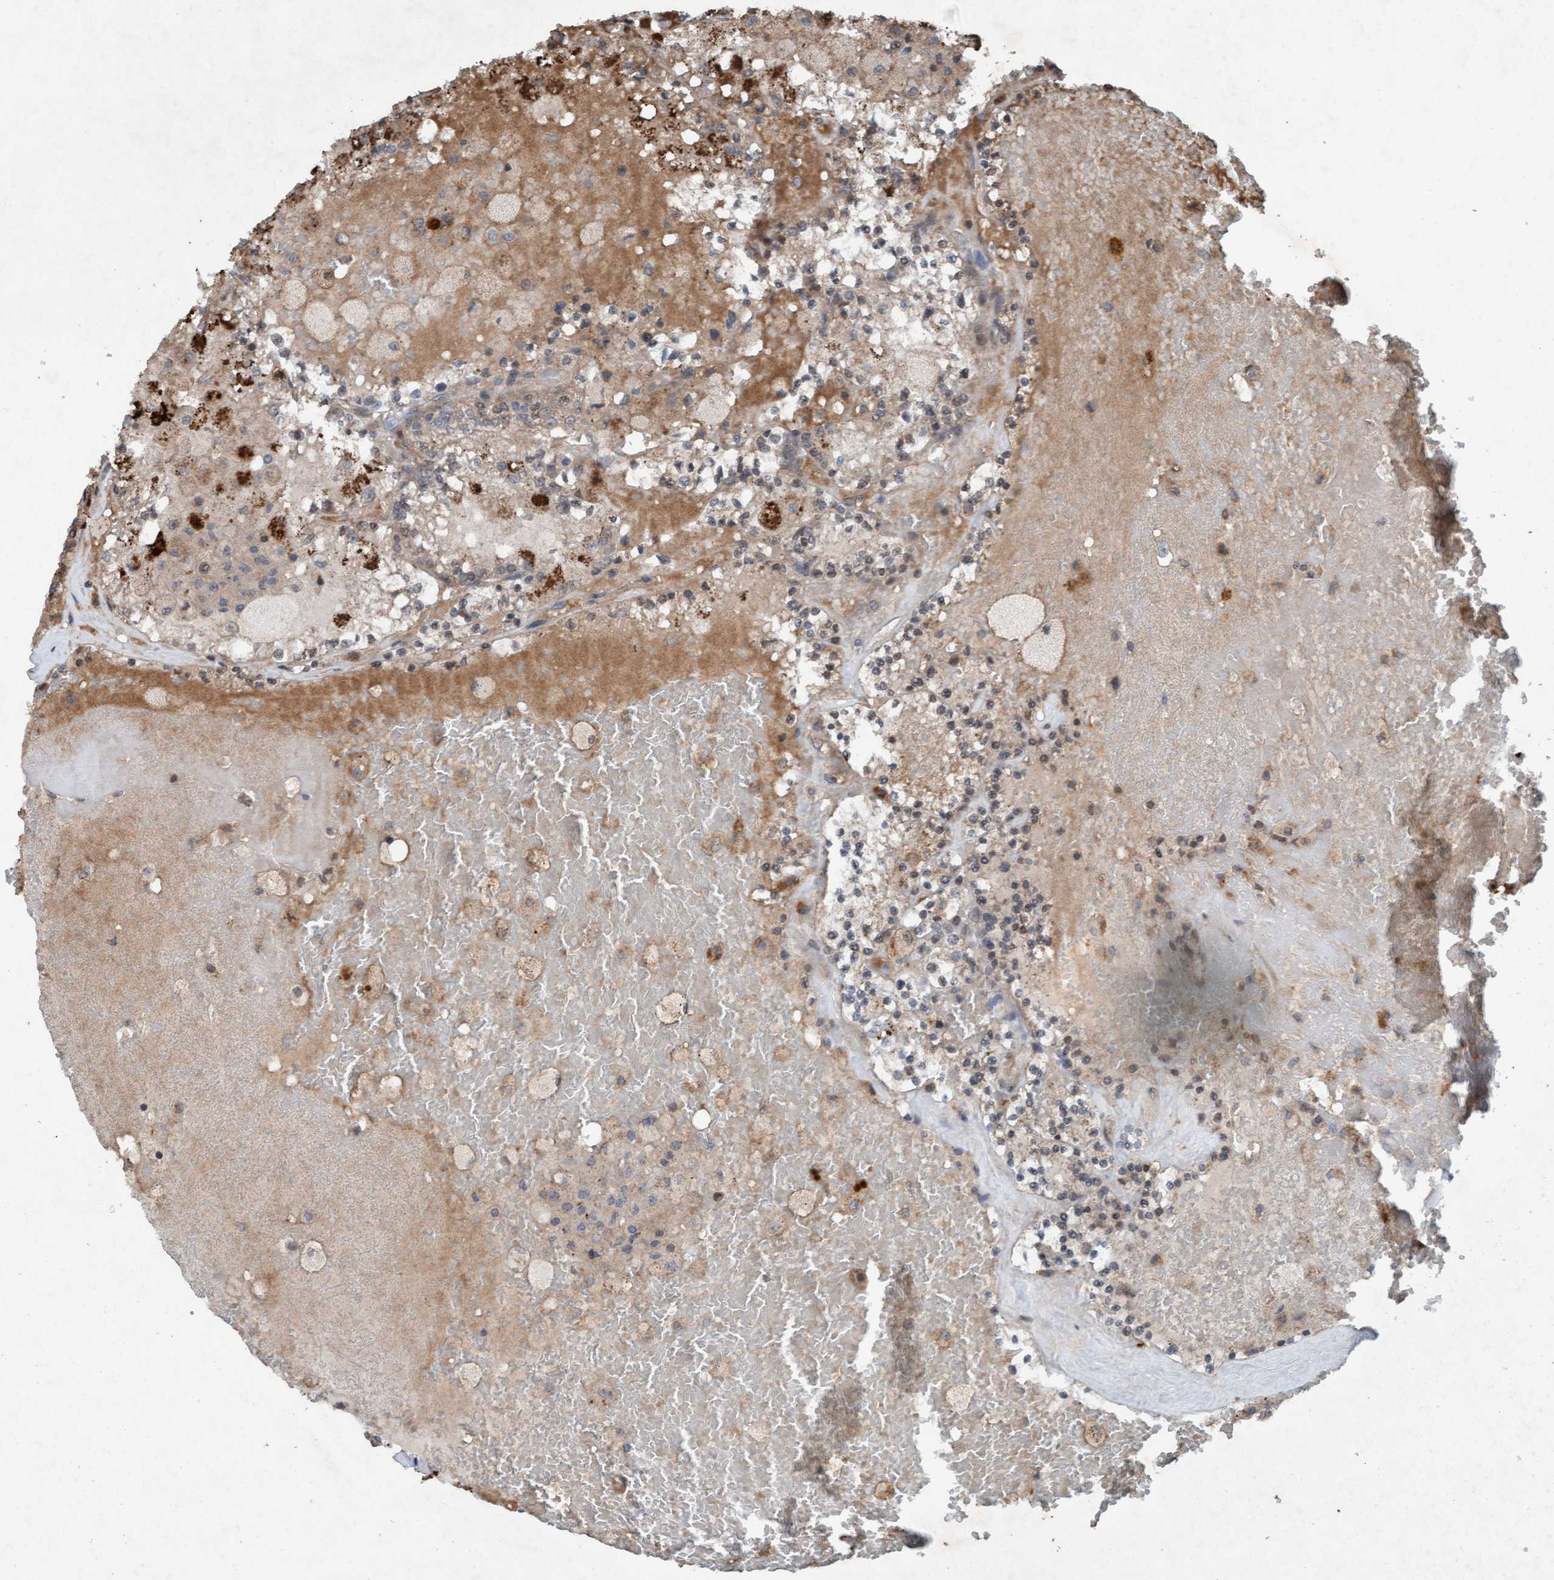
{"staining": {"intensity": "negative", "quantity": "none", "location": "none"}, "tissue": "renal cancer", "cell_type": "Tumor cells", "image_type": "cancer", "snomed": [{"axis": "morphology", "description": "Adenocarcinoma, NOS"}, {"axis": "topography", "description": "Kidney"}], "caption": "Tumor cells show no significant protein staining in renal cancer (adenocarcinoma).", "gene": "PLXNB2", "patient": {"sex": "female", "age": 56}}